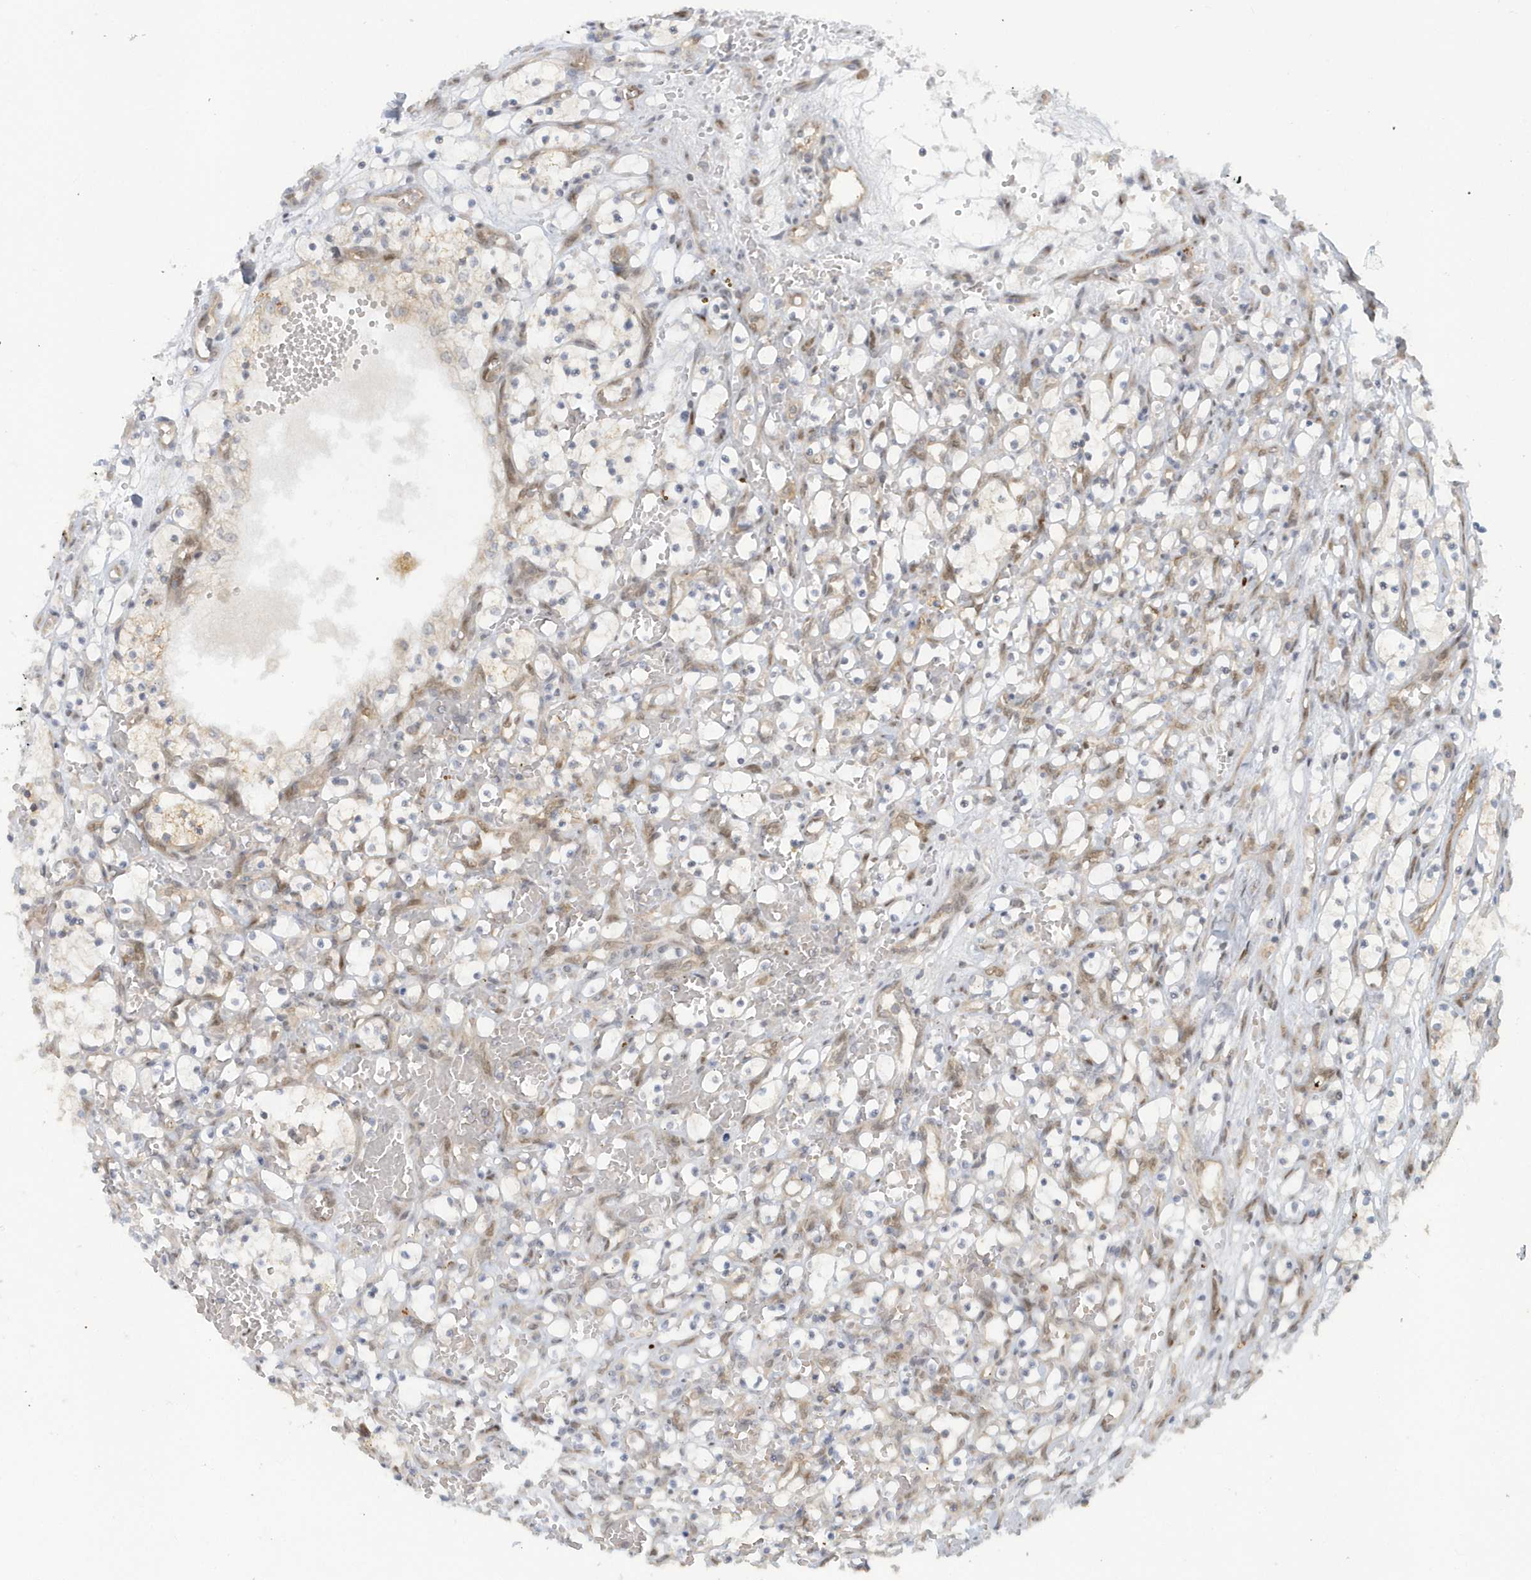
{"staining": {"intensity": "negative", "quantity": "none", "location": "none"}, "tissue": "renal cancer", "cell_type": "Tumor cells", "image_type": "cancer", "snomed": [{"axis": "morphology", "description": "Adenocarcinoma, NOS"}, {"axis": "topography", "description": "Kidney"}], "caption": "Immunohistochemical staining of human renal cancer (adenocarcinoma) reveals no significant expression in tumor cells.", "gene": "ATG4A", "patient": {"sex": "female", "age": 69}}